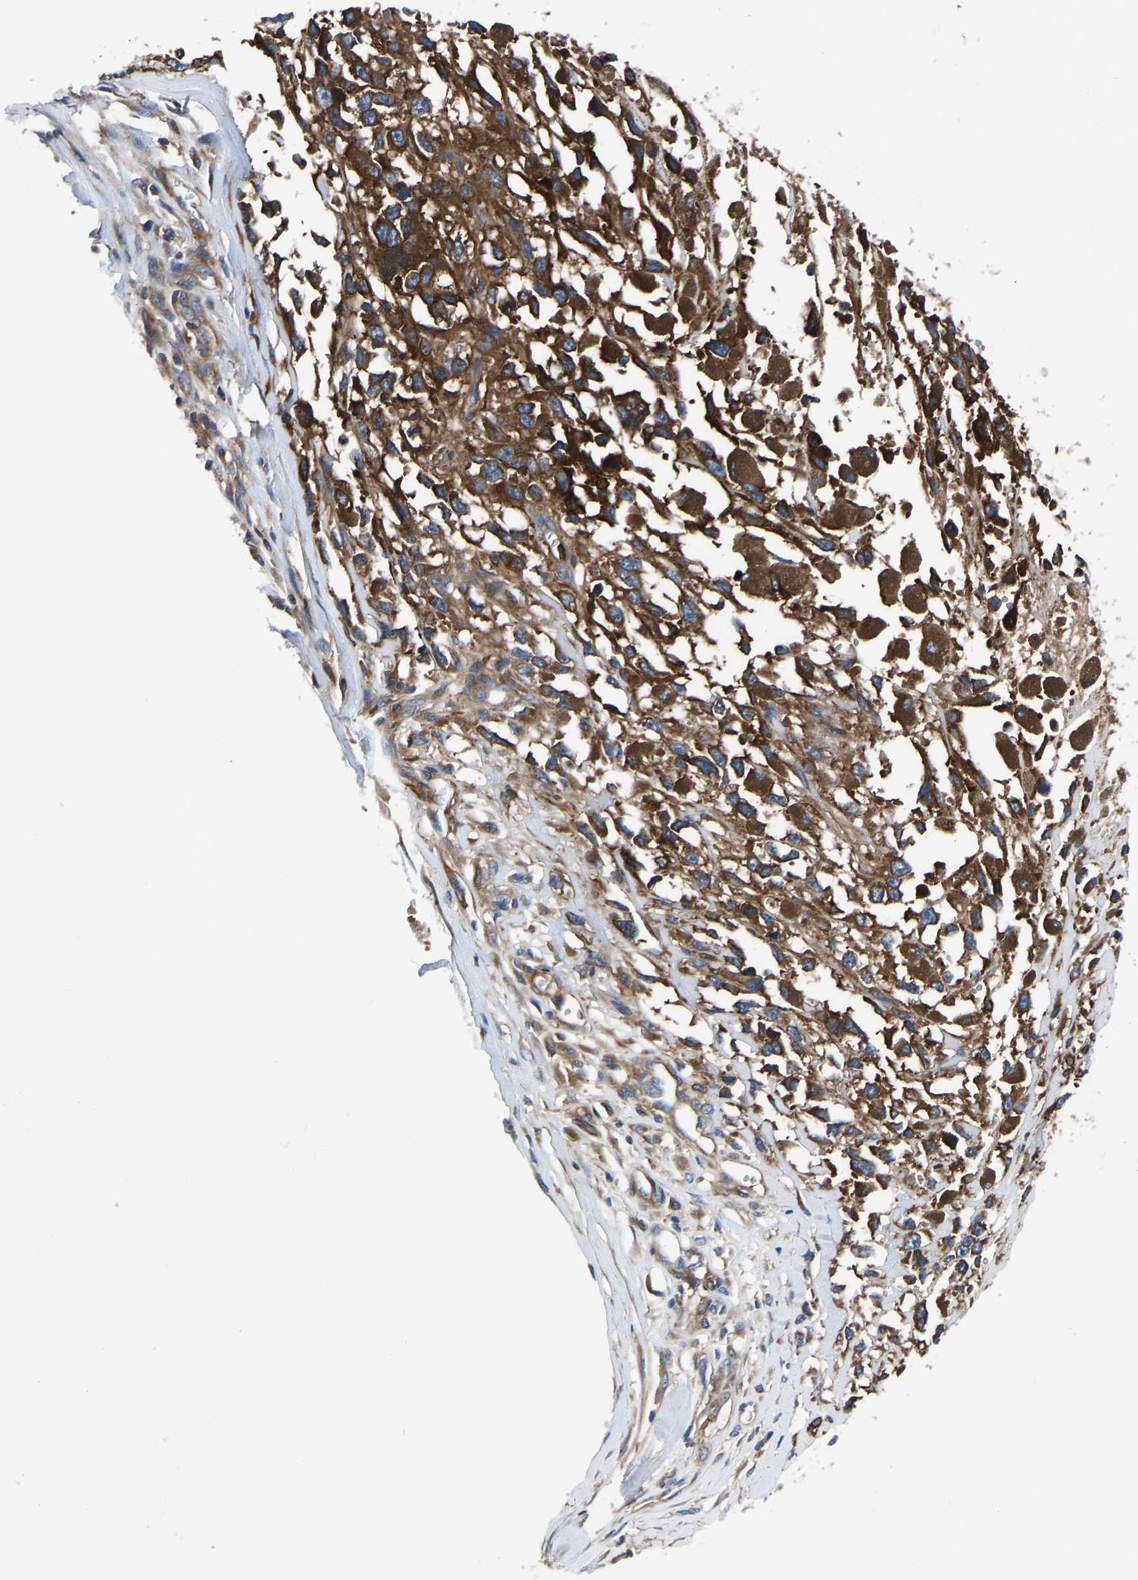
{"staining": {"intensity": "moderate", "quantity": ">75%", "location": "cytoplasmic/membranous"}, "tissue": "melanoma", "cell_type": "Tumor cells", "image_type": "cancer", "snomed": [{"axis": "morphology", "description": "Malignant melanoma, Metastatic site"}, {"axis": "topography", "description": "Lymph node"}], "caption": "High-magnification brightfield microscopy of melanoma stained with DAB (brown) and counterstained with hematoxylin (blue). tumor cells exhibit moderate cytoplasmic/membranous expression is identified in about>75% of cells.", "gene": "PRKAR1A", "patient": {"sex": "male", "age": 59}}